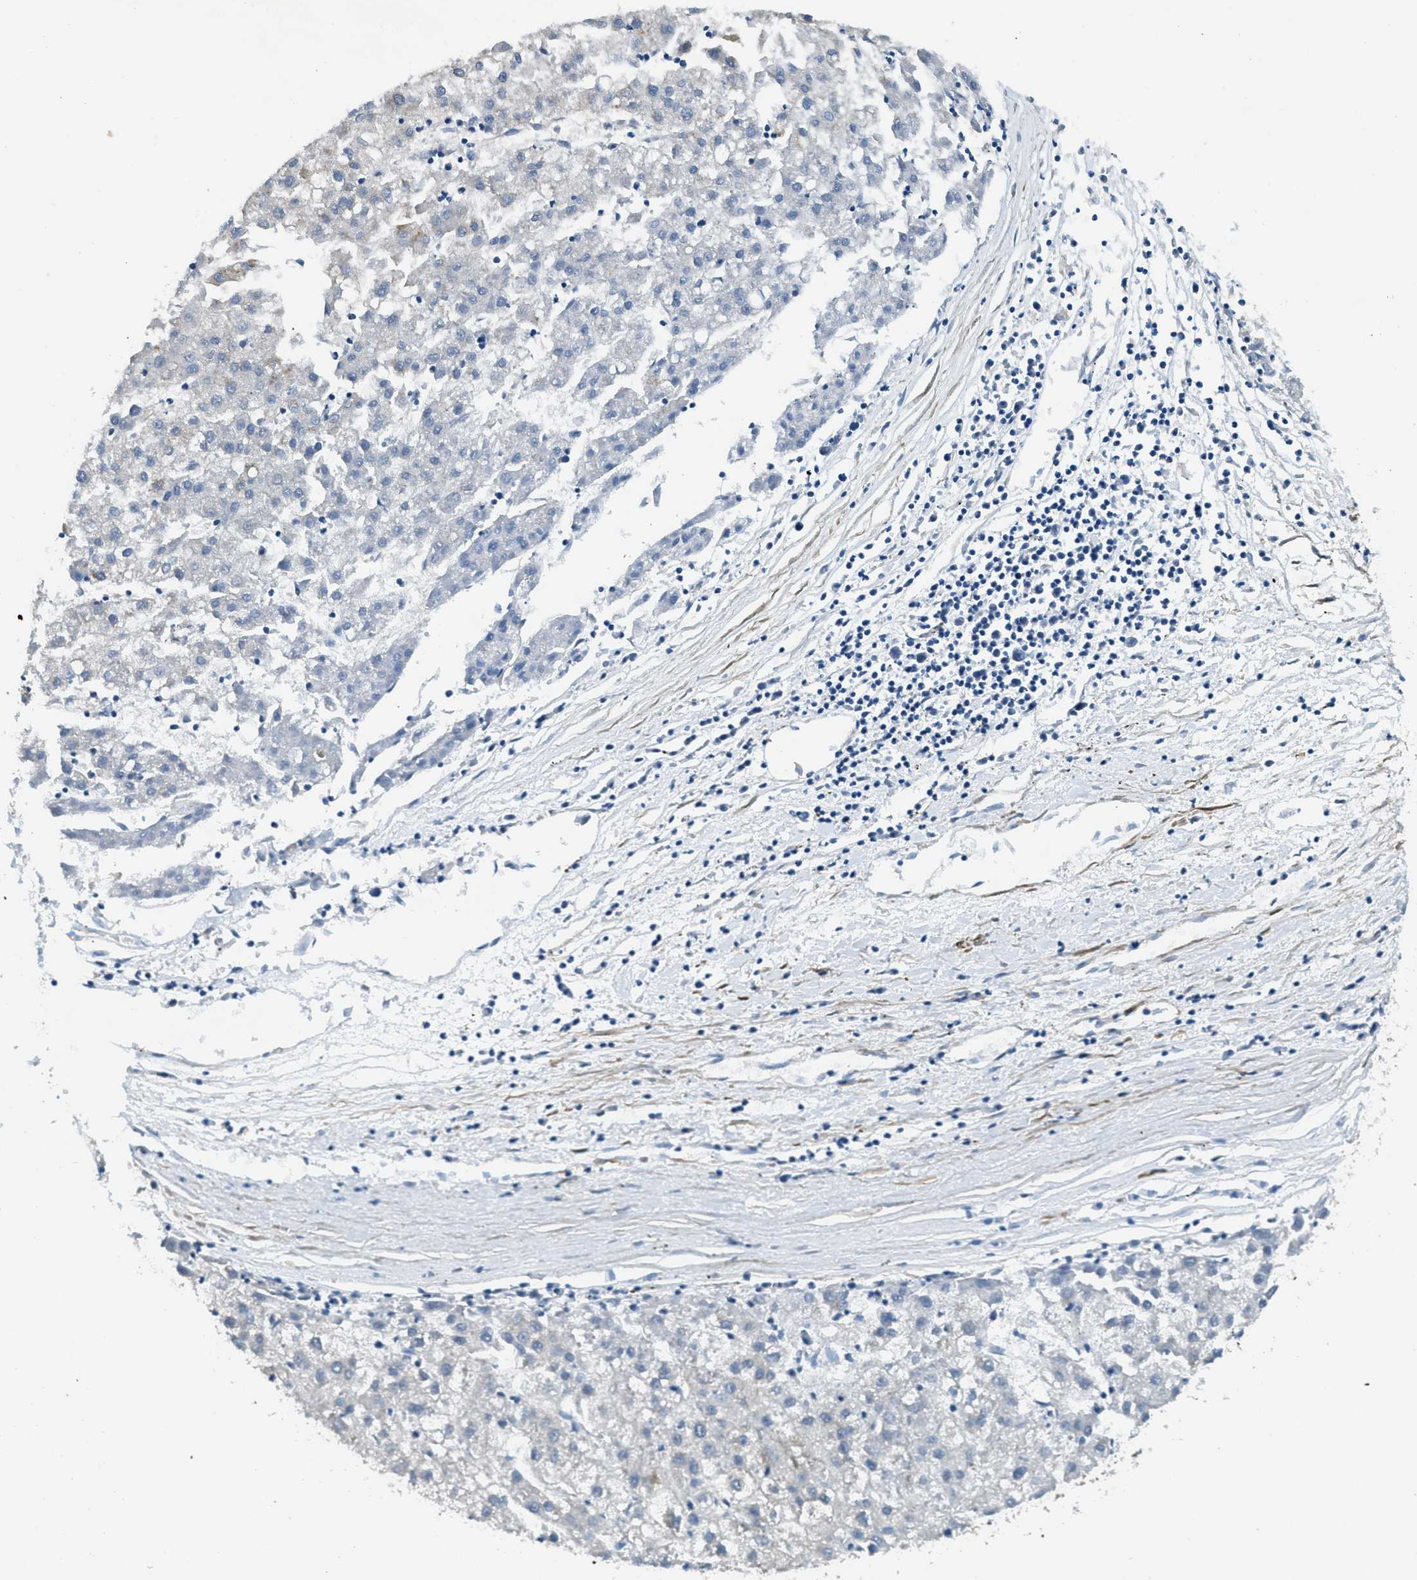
{"staining": {"intensity": "negative", "quantity": "none", "location": "none"}, "tissue": "liver cancer", "cell_type": "Tumor cells", "image_type": "cancer", "snomed": [{"axis": "morphology", "description": "Carcinoma, Hepatocellular, NOS"}, {"axis": "topography", "description": "Liver"}], "caption": "Human liver cancer (hepatocellular carcinoma) stained for a protein using immunohistochemistry (IHC) demonstrates no staining in tumor cells.", "gene": "CFAP36", "patient": {"sex": "male", "age": 72}}